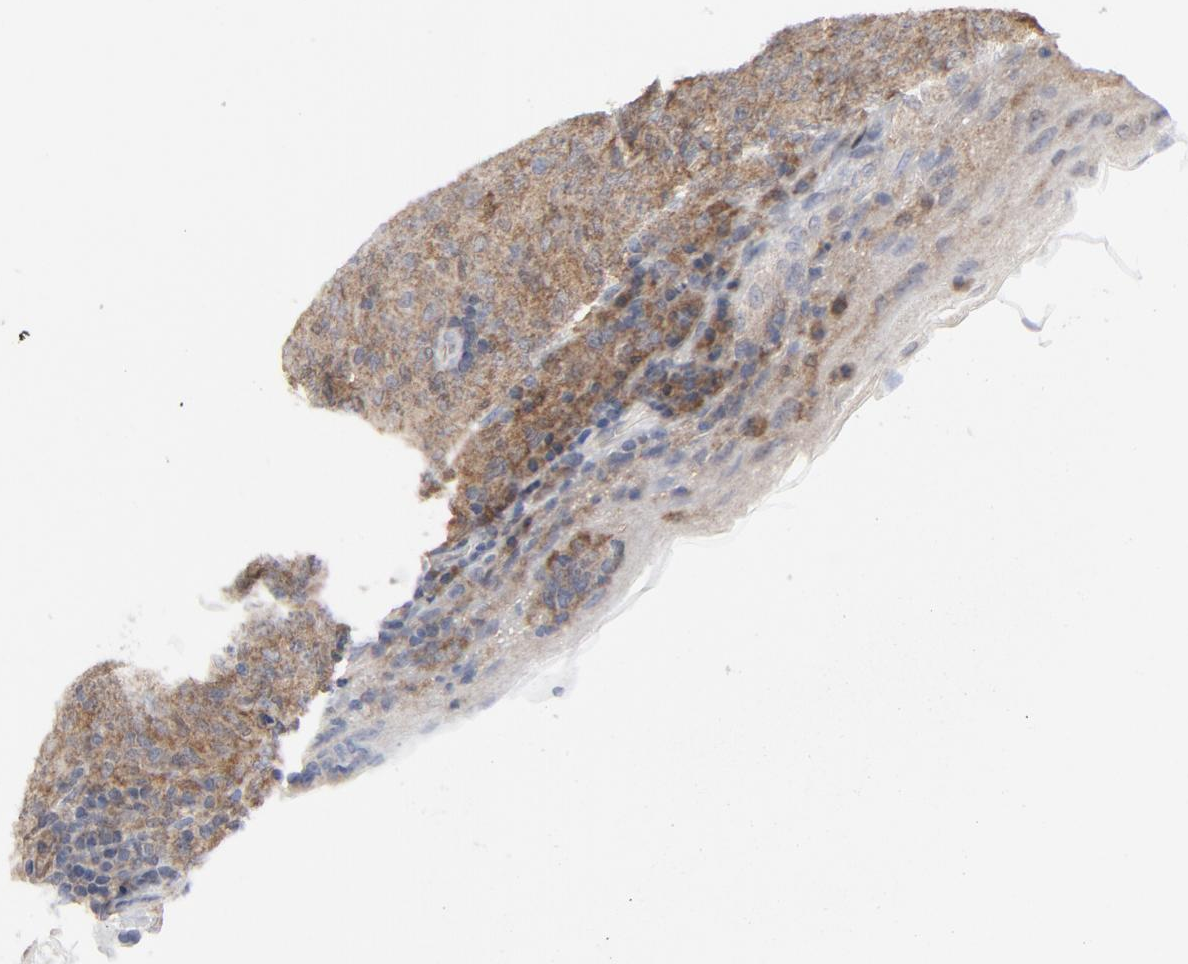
{"staining": {"intensity": "moderate", "quantity": ">75%", "location": "cytoplasmic/membranous"}, "tissue": "lymphoma", "cell_type": "Tumor cells", "image_type": "cancer", "snomed": [{"axis": "morphology", "description": "Malignant lymphoma, non-Hodgkin's type, High grade"}, {"axis": "topography", "description": "Tonsil"}], "caption": "The micrograph shows a brown stain indicating the presence of a protein in the cytoplasmic/membranous of tumor cells in high-grade malignant lymphoma, non-Hodgkin's type.", "gene": "PRDX1", "patient": {"sex": "female", "age": 36}}